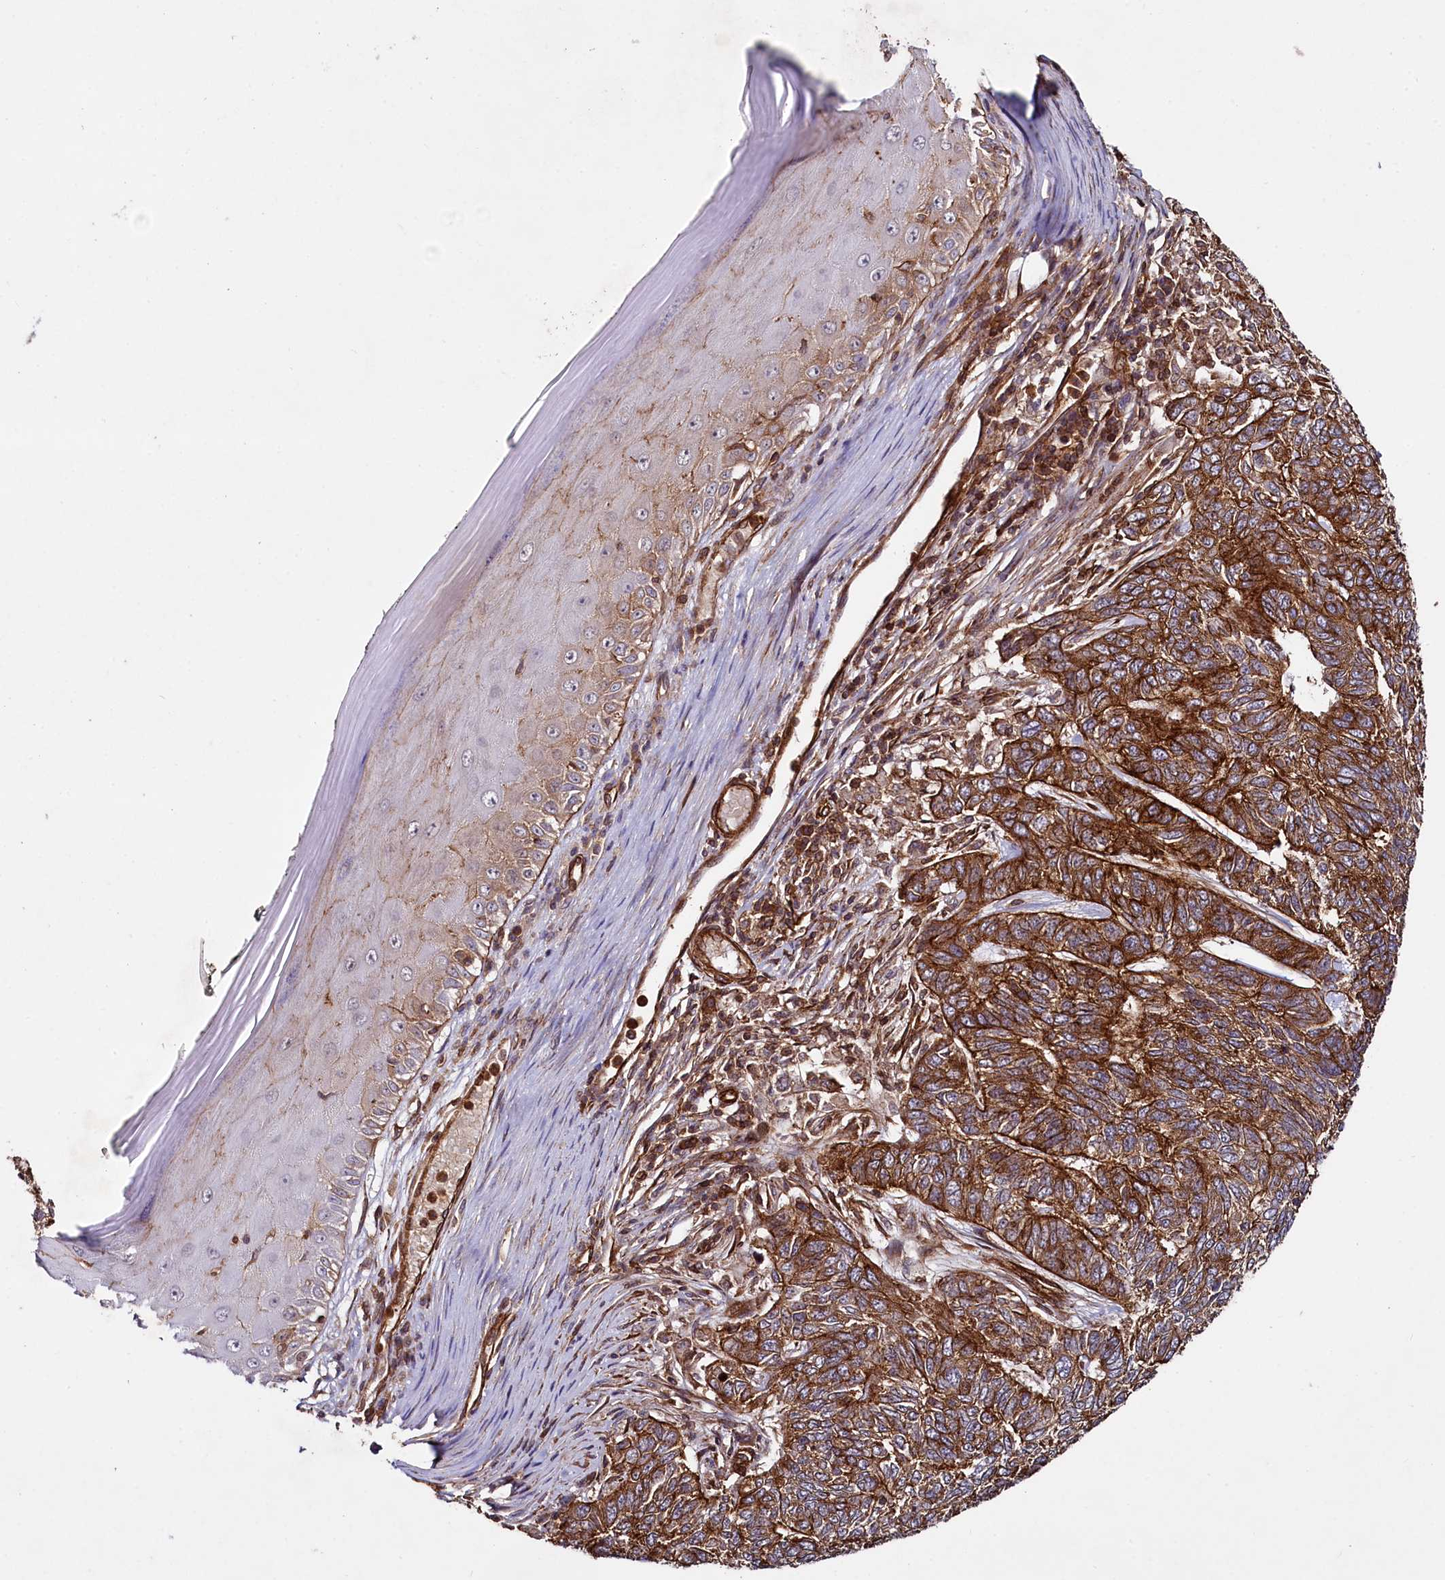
{"staining": {"intensity": "strong", "quantity": ">75%", "location": "cytoplasmic/membranous"}, "tissue": "skin cancer", "cell_type": "Tumor cells", "image_type": "cancer", "snomed": [{"axis": "morphology", "description": "Basal cell carcinoma"}, {"axis": "topography", "description": "Skin"}], "caption": "Protein positivity by immunohistochemistry exhibits strong cytoplasmic/membranous positivity in about >75% of tumor cells in skin basal cell carcinoma.", "gene": "SVIP", "patient": {"sex": "female", "age": 65}}